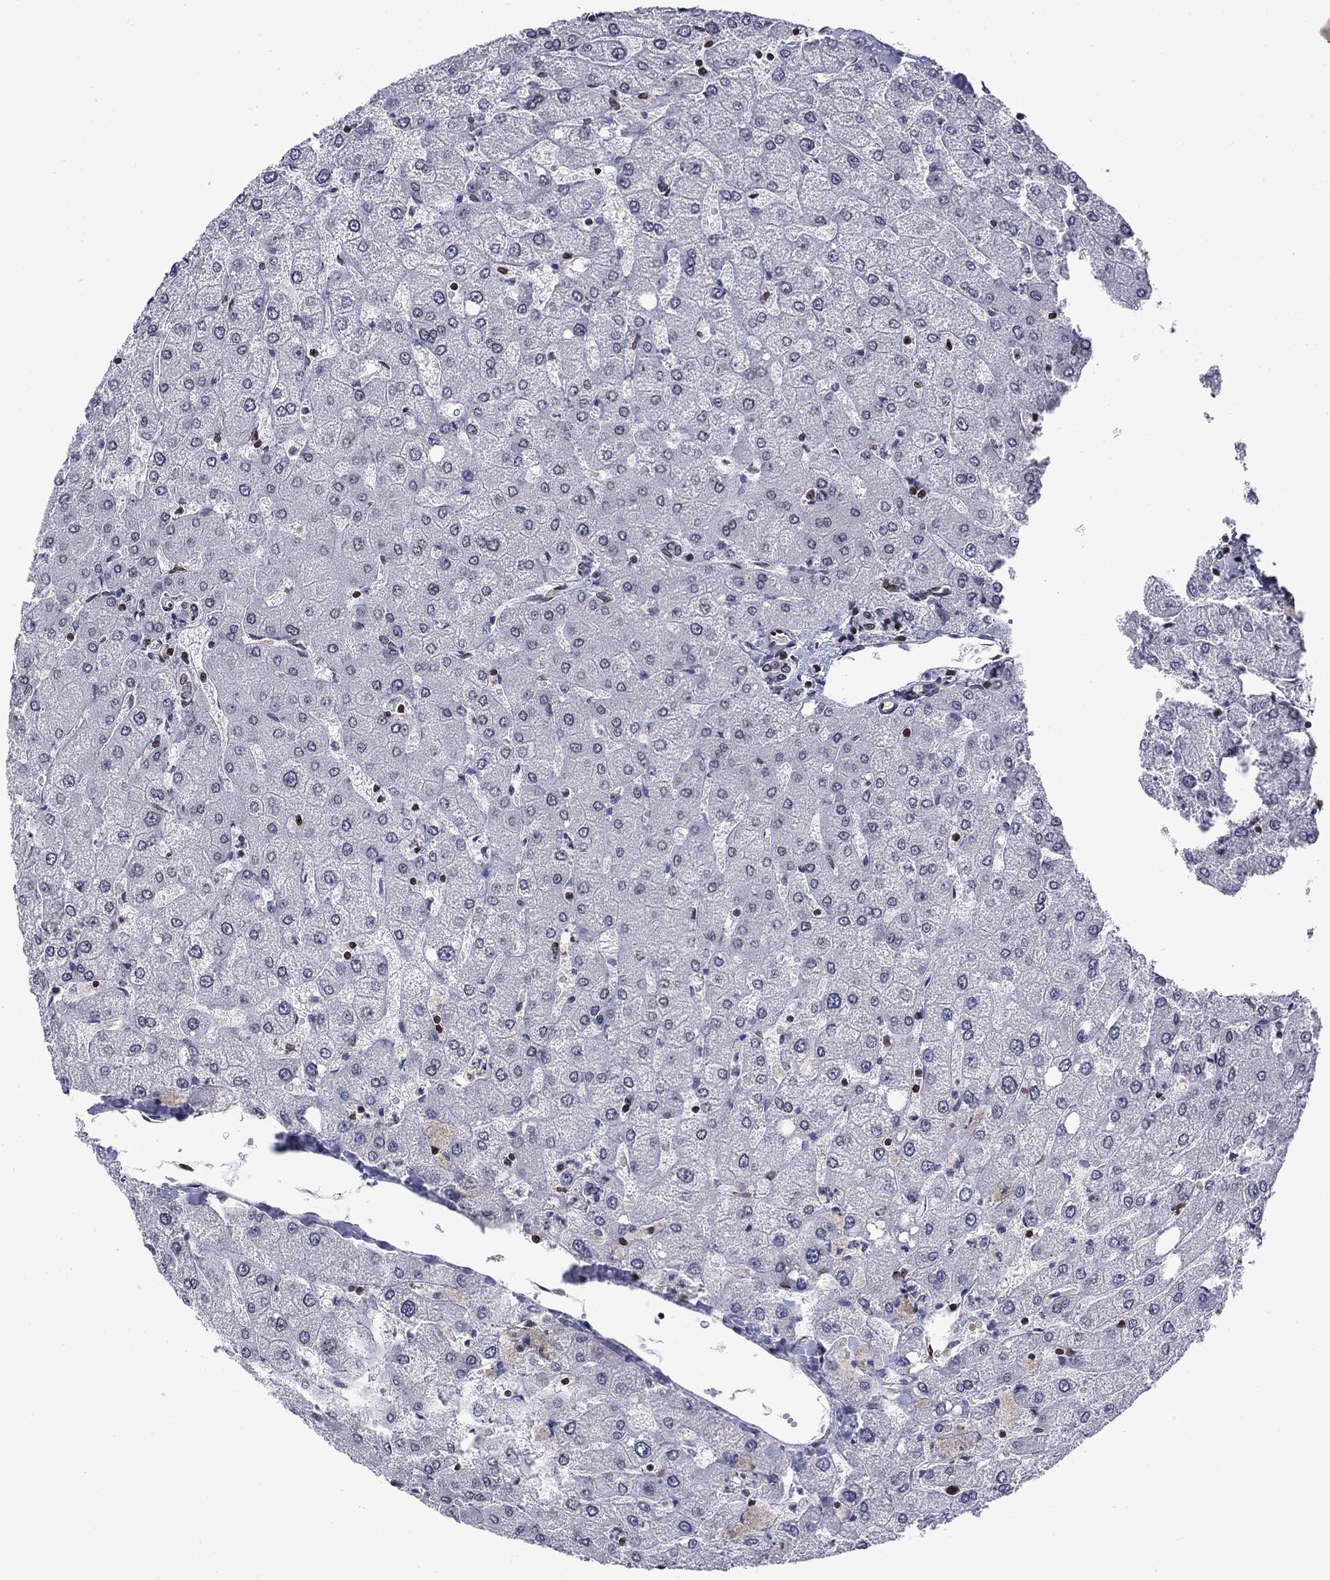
{"staining": {"intensity": "negative", "quantity": "none", "location": "none"}, "tissue": "liver", "cell_type": "Cholangiocytes", "image_type": "normal", "snomed": [{"axis": "morphology", "description": "Normal tissue, NOS"}, {"axis": "topography", "description": "Liver"}], "caption": "Immunohistochemistry micrograph of unremarkable liver: liver stained with DAB (3,3'-diaminobenzidine) shows no significant protein staining in cholangiocytes. (DAB immunohistochemistry with hematoxylin counter stain).", "gene": "SLA", "patient": {"sex": "female", "age": 54}}